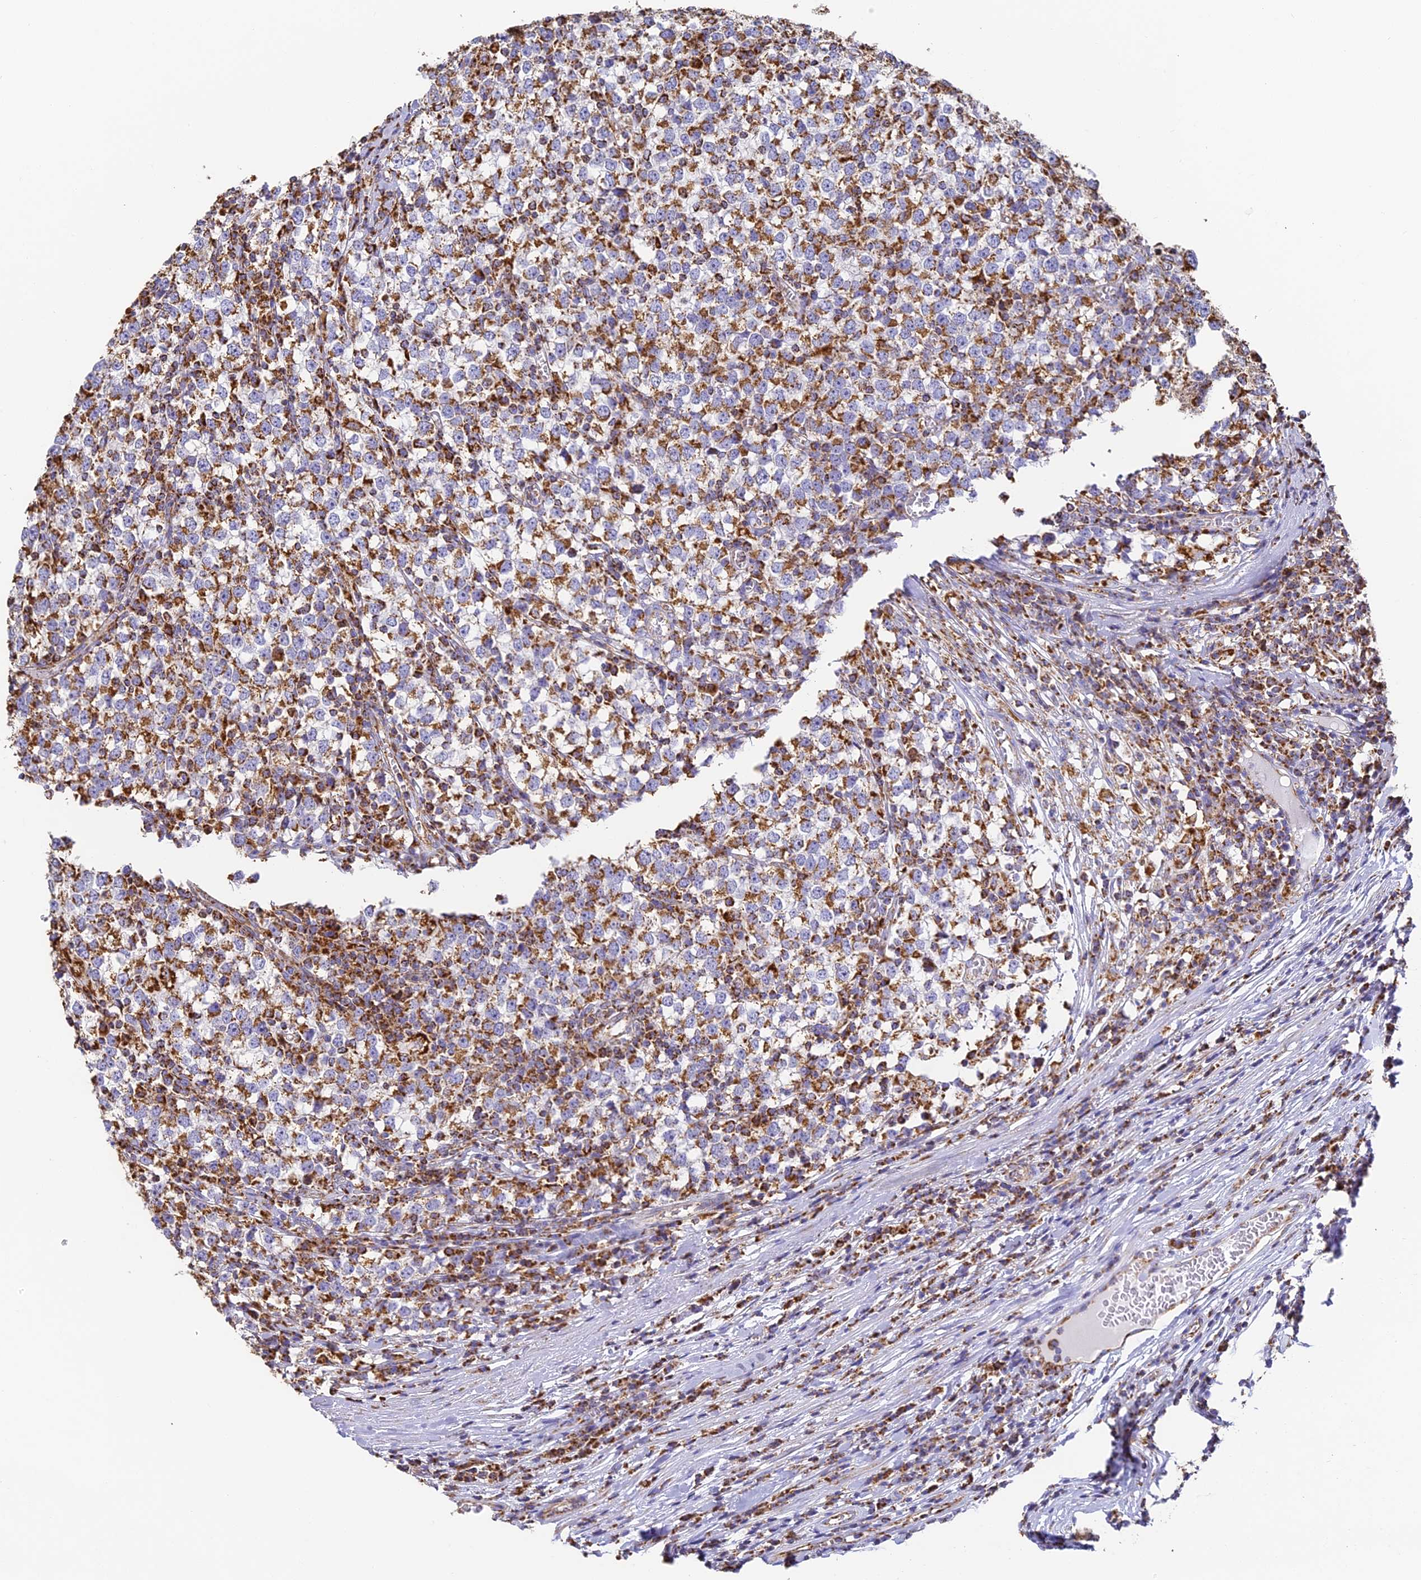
{"staining": {"intensity": "strong", "quantity": "25%-75%", "location": "cytoplasmic/membranous"}, "tissue": "testis cancer", "cell_type": "Tumor cells", "image_type": "cancer", "snomed": [{"axis": "morphology", "description": "Seminoma, NOS"}, {"axis": "topography", "description": "Testis"}], "caption": "High-power microscopy captured an IHC histopathology image of testis cancer (seminoma), revealing strong cytoplasmic/membranous positivity in about 25%-75% of tumor cells.", "gene": "COX6C", "patient": {"sex": "male", "age": 65}}